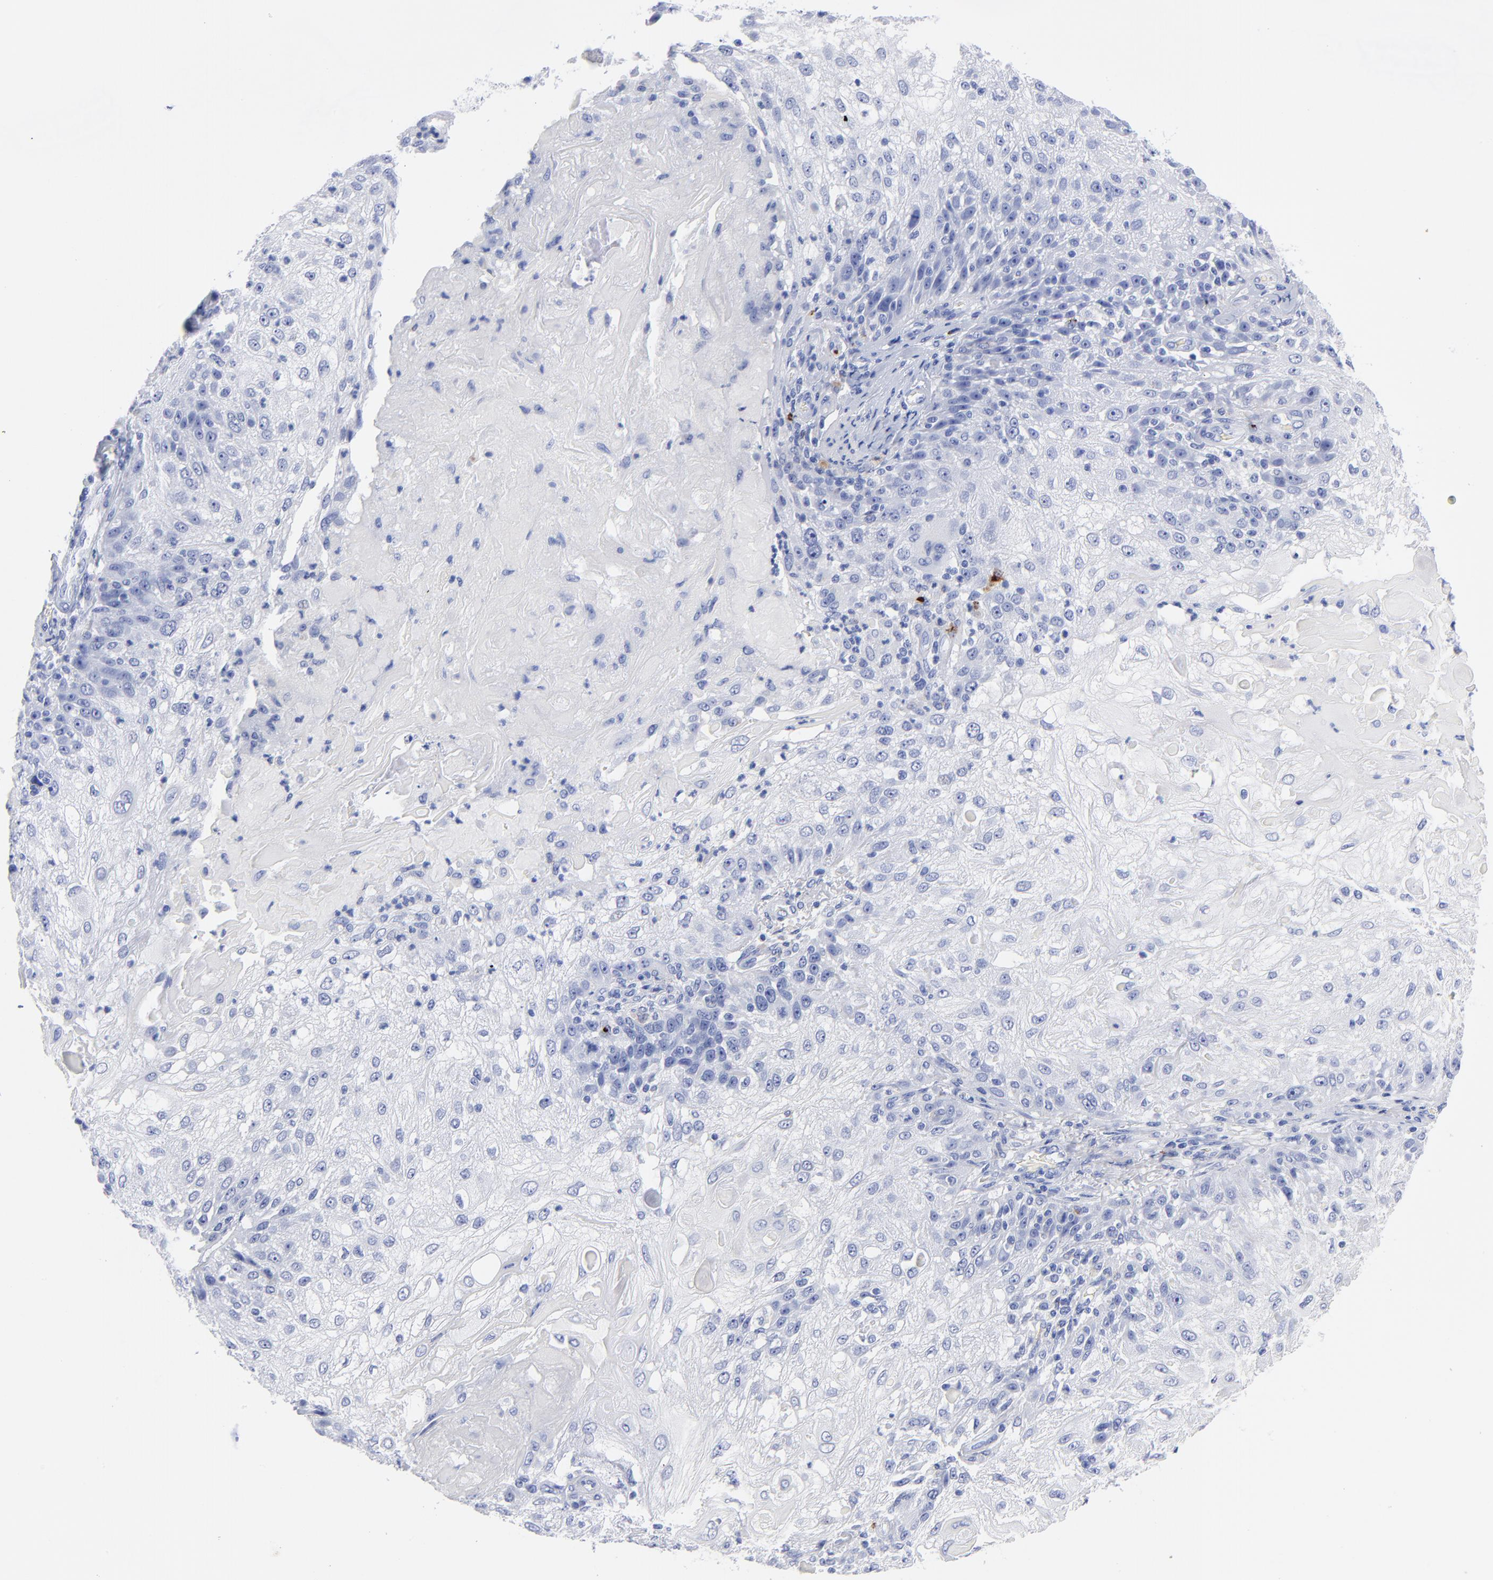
{"staining": {"intensity": "moderate", "quantity": "<25%", "location": "cytoplasmic/membranous"}, "tissue": "skin cancer", "cell_type": "Tumor cells", "image_type": "cancer", "snomed": [{"axis": "morphology", "description": "Normal tissue, NOS"}, {"axis": "morphology", "description": "Squamous cell carcinoma, NOS"}, {"axis": "topography", "description": "Skin"}], "caption": "Protein staining of skin cancer tissue displays moderate cytoplasmic/membranous positivity in about <25% of tumor cells. The protein is stained brown, and the nuclei are stained in blue (DAB (3,3'-diaminobenzidine) IHC with brightfield microscopy, high magnification).", "gene": "CPVL", "patient": {"sex": "female", "age": 83}}